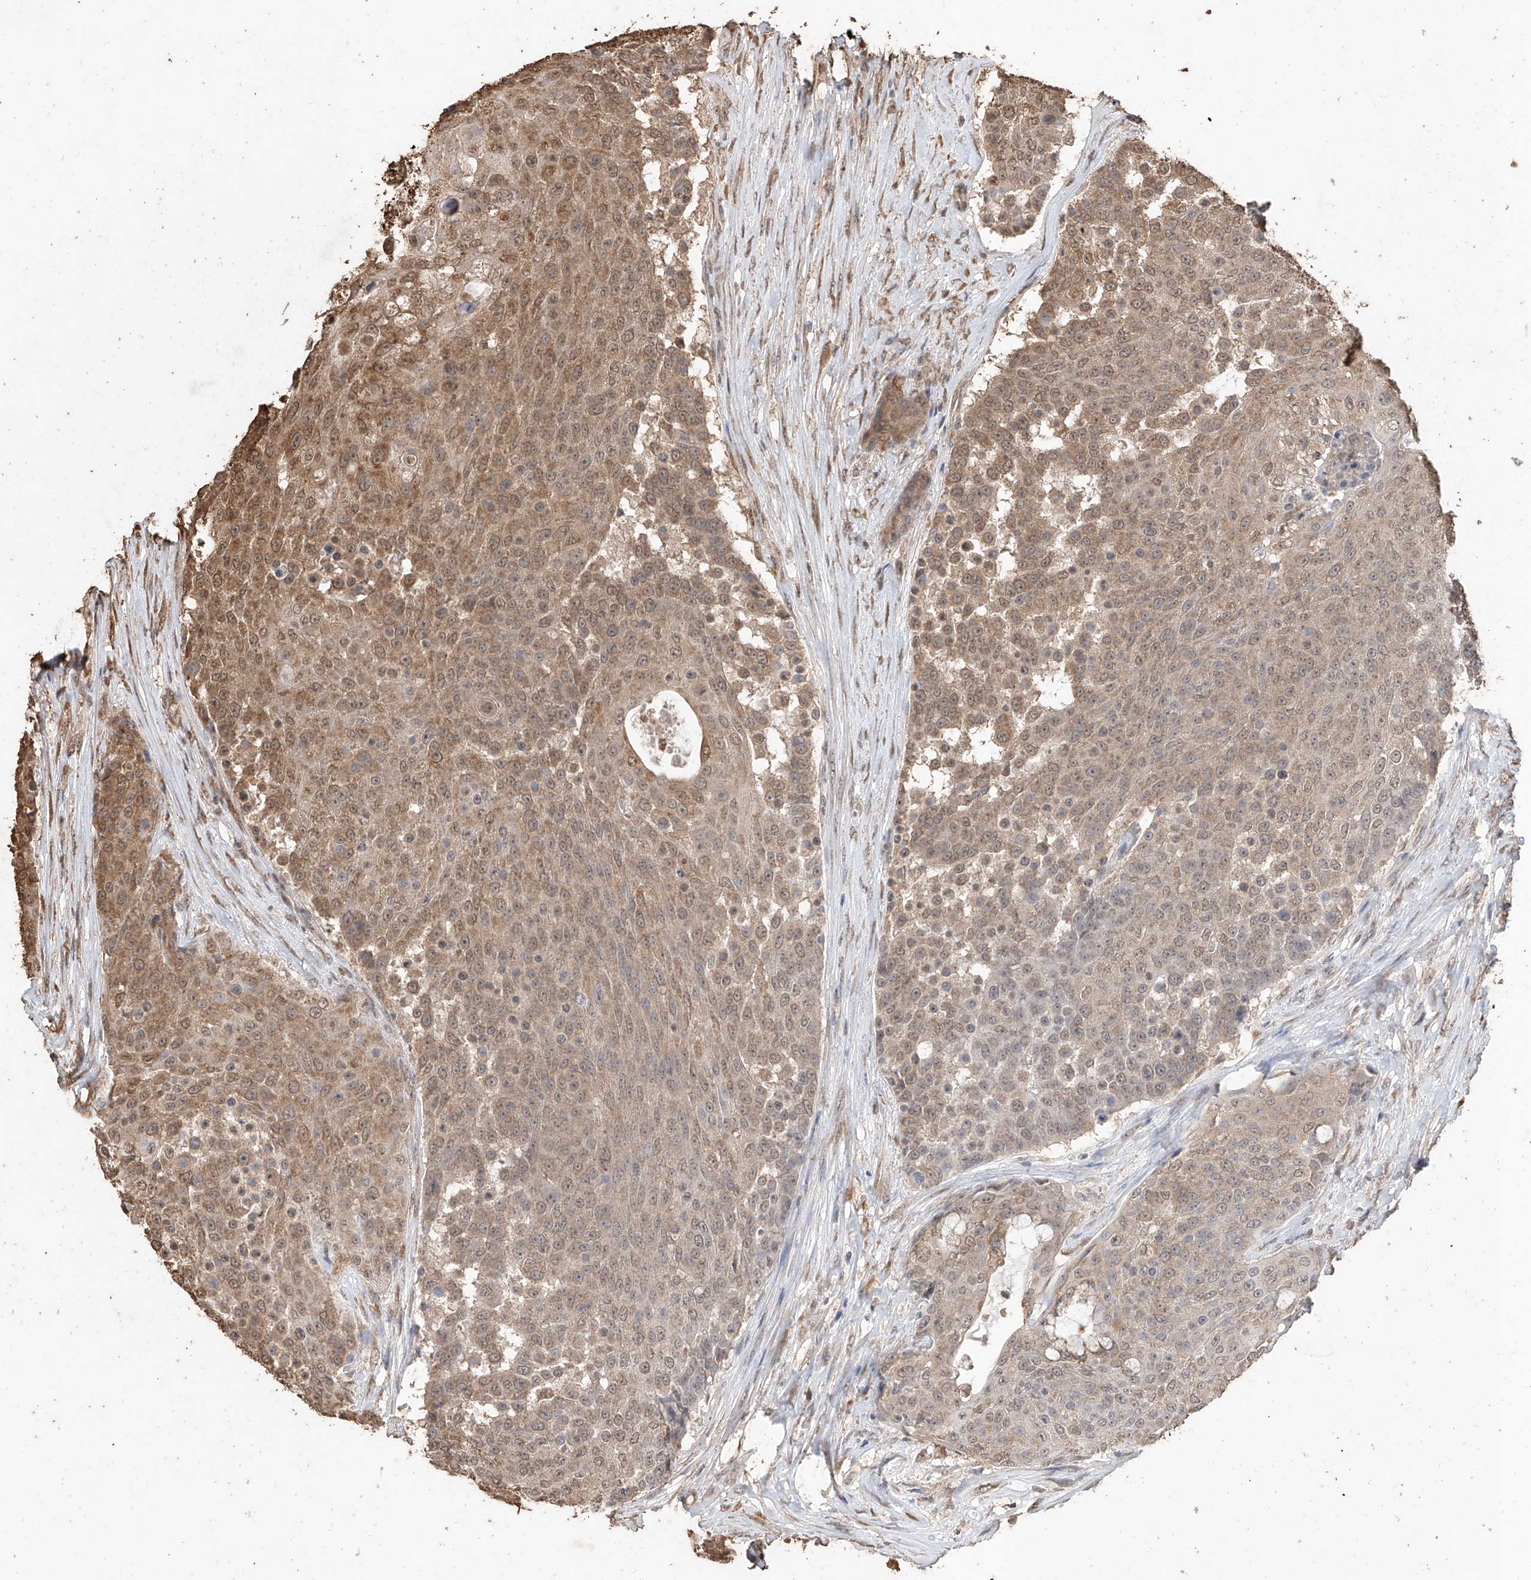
{"staining": {"intensity": "moderate", "quantity": ">75%", "location": "cytoplasmic/membranous,nuclear"}, "tissue": "urothelial cancer", "cell_type": "Tumor cells", "image_type": "cancer", "snomed": [{"axis": "morphology", "description": "Urothelial carcinoma, High grade"}, {"axis": "topography", "description": "Urinary bladder"}], "caption": "IHC (DAB) staining of urothelial cancer demonstrates moderate cytoplasmic/membranous and nuclear protein staining in about >75% of tumor cells. (DAB IHC with brightfield microscopy, high magnification).", "gene": "ELOVL1", "patient": {"sex": "female", "age": 63}}